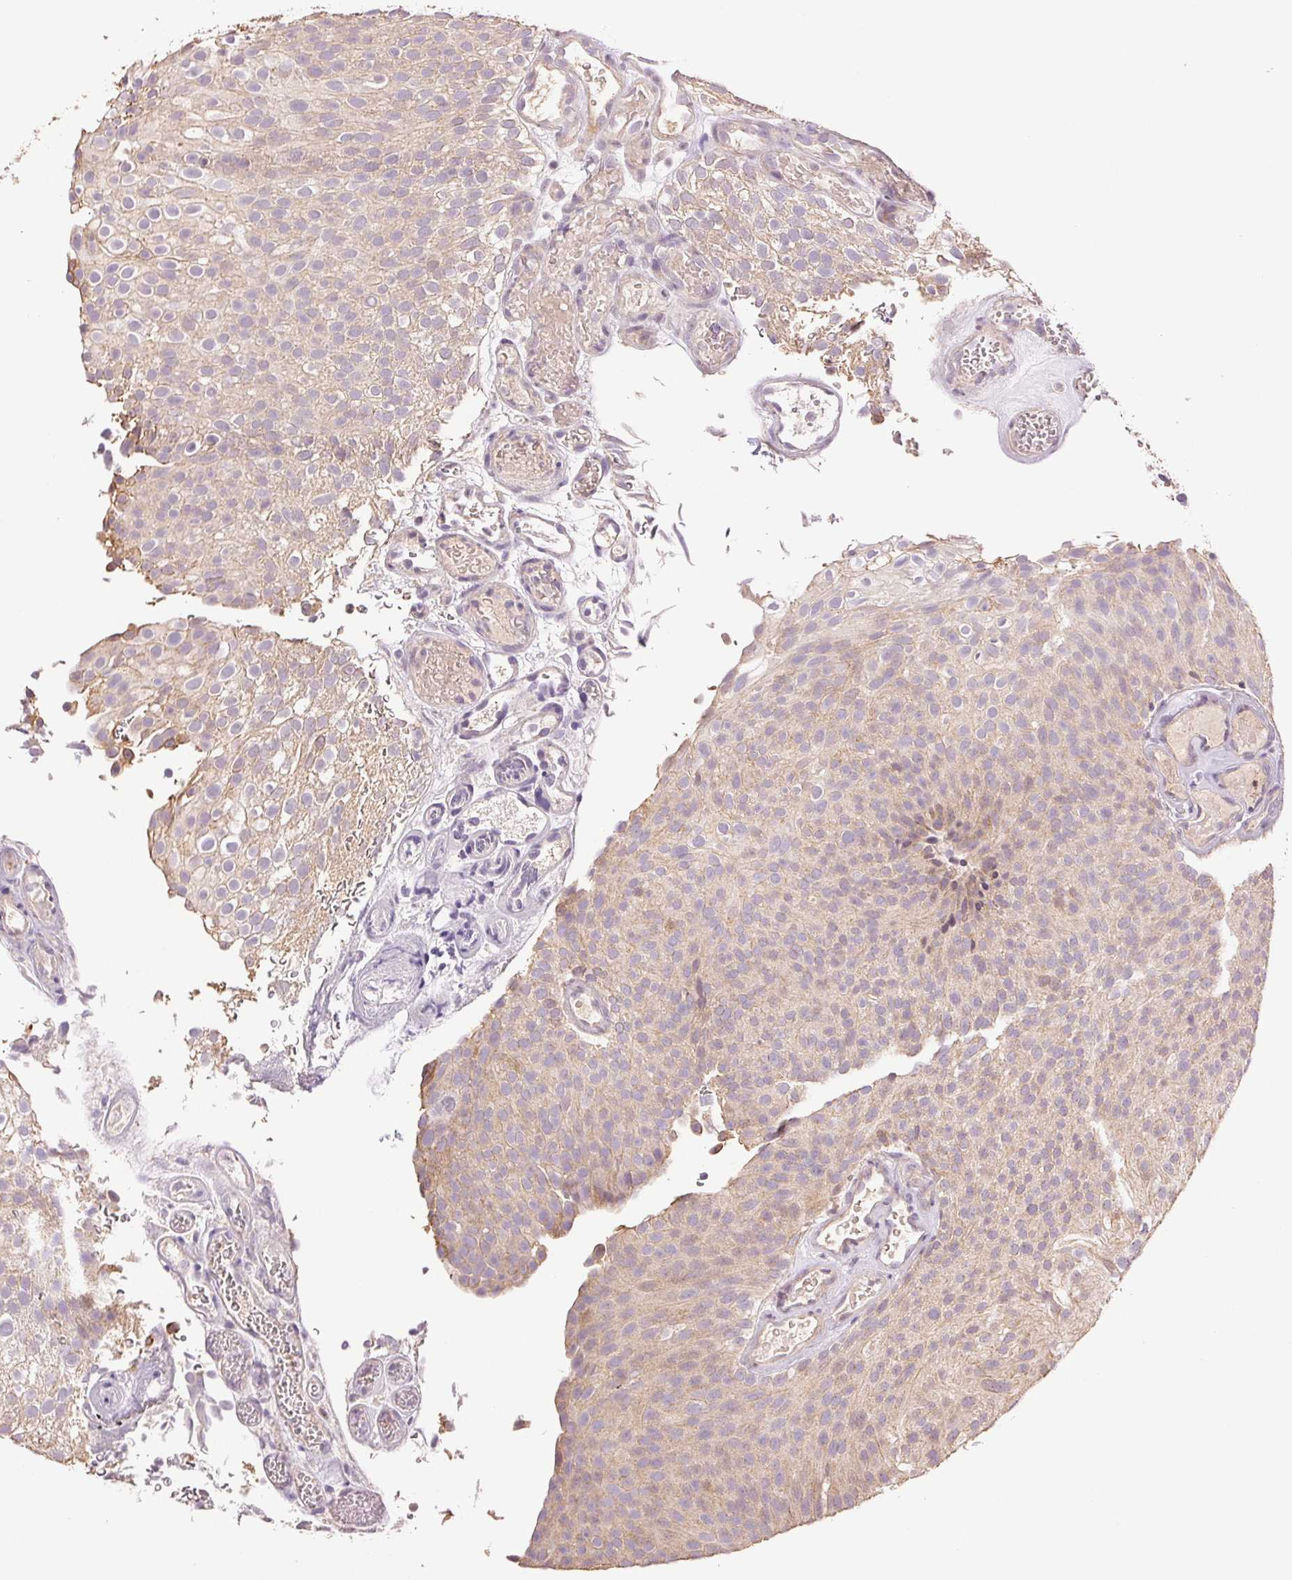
{"staining": {"intensity": "weak", "quantity": "25%-75%", "location": "cytoplasmic/membranous"}, "tissue": "urothelial cancer", "cell_type": "Tumor cells", "image_type": "cancer", "snomed": [{"axis": "morphology", "description": "Urothelial carcinoma, Low grade"}, {"axis": "topography", "description": "Urinary bladder"}], "caption": "Protein expression analysis of human urothelial carcinoma (low-grade) reveals weak cytoplasmic/membranous staining in about 25%-75% of tumor cells.", "gene": "TMEM253", "patient": {"sex": "male", "age": 78}}